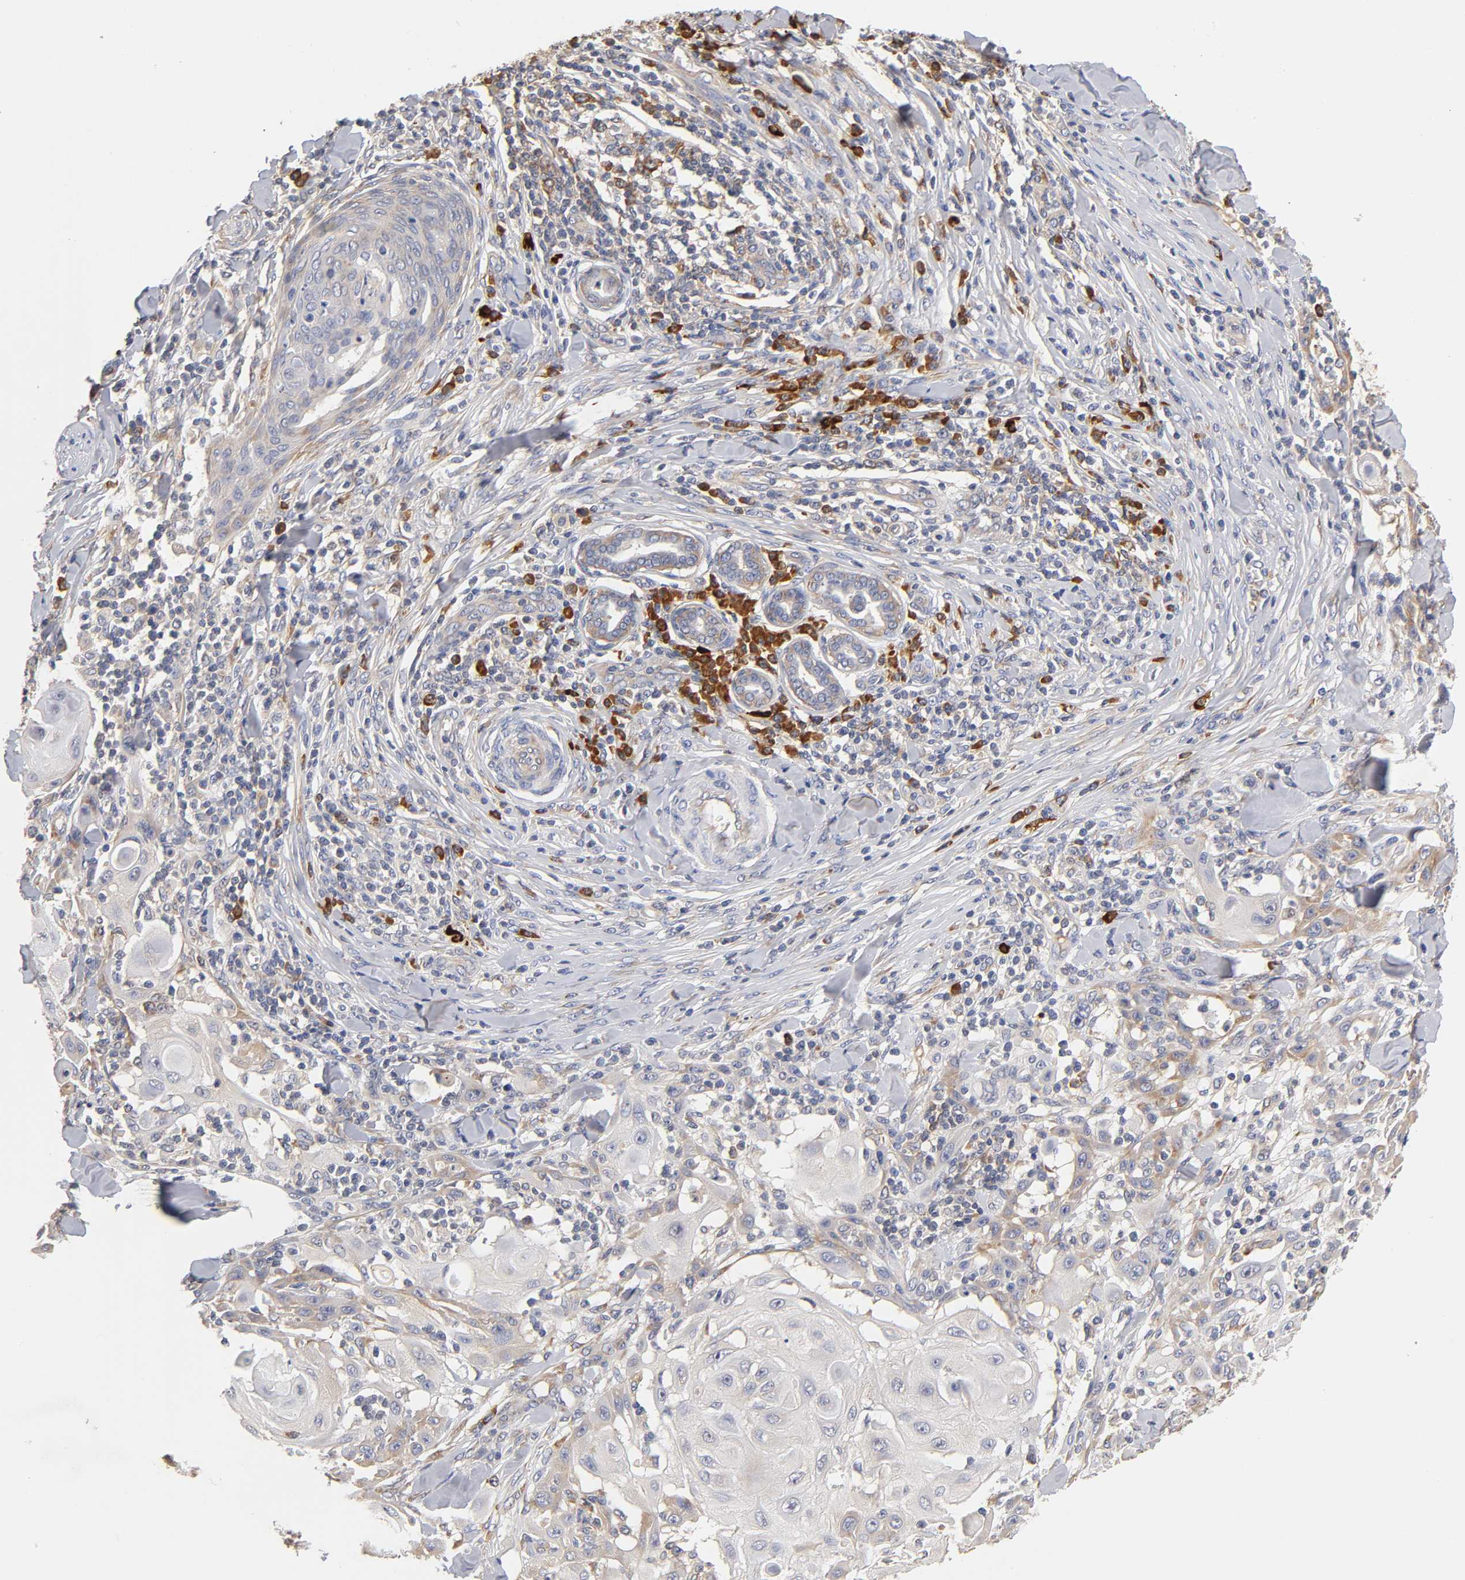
{"staining": {"intensity": "weak", "quantity": "25%-75%", "location": "cytoplasmic/membranous"}, "tissue": "skin cancer", "cell_type": "Tumor cells", "image_type": "cancer", "snomed": [{"axis": "morphology", "description": "Squamous cell carcinoma, NOS"}, {"axis": "topography", "description": "Skin"}], "caption": "A histopathology image of human skin cancer (squamous cell carcinoma) stained for a protein reveals weak cytoplasmic/membranous brown staining in tumor cells. (DAB = brown stain, brightfield microscopy at high magnification).", "gene": "RPS29", "patient": {"sex": "male", "age": 24}}